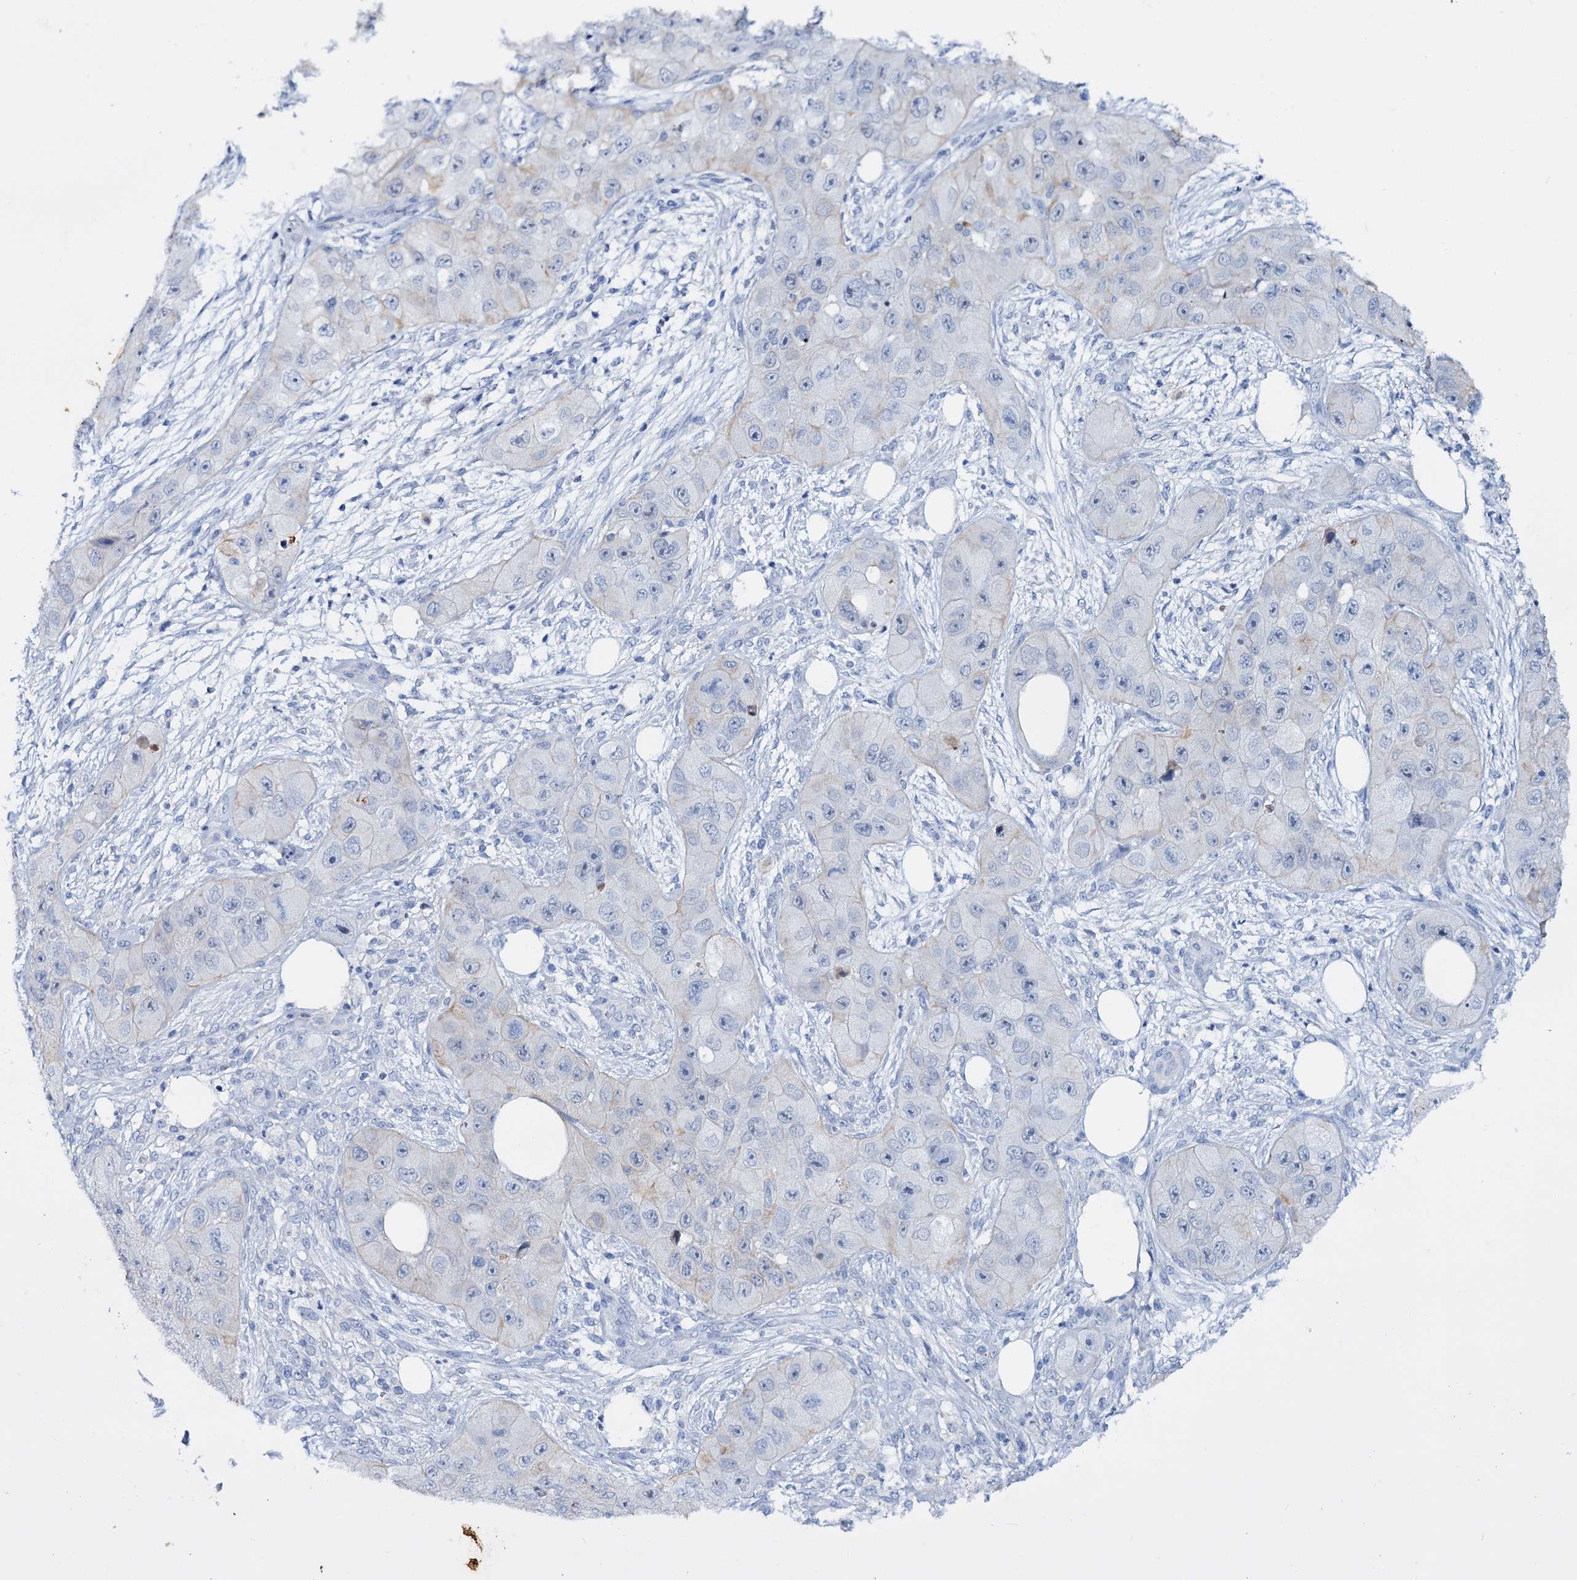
{"staining": {"intensity": "negative", "quantity": "none", "location": "none"}, "tissue": "skin cancer", "cell_type": "Tumor cells", "image_type": "cancer", "snomed": [{"axis": "morphology", "description": "Squamous cell carcinoma, NOS"}, {"axis": "topography", "description": "Skin"}, {"axis": "topography", "description": "Subcutis"}], "caption": "DAB immunohistochemical staining of skin cancer (squamous cell carcinoma) exhibits no significant staining in tumor cells.", "gene": "FAAP20", "patient": {"sex": "male", "age": 73}}